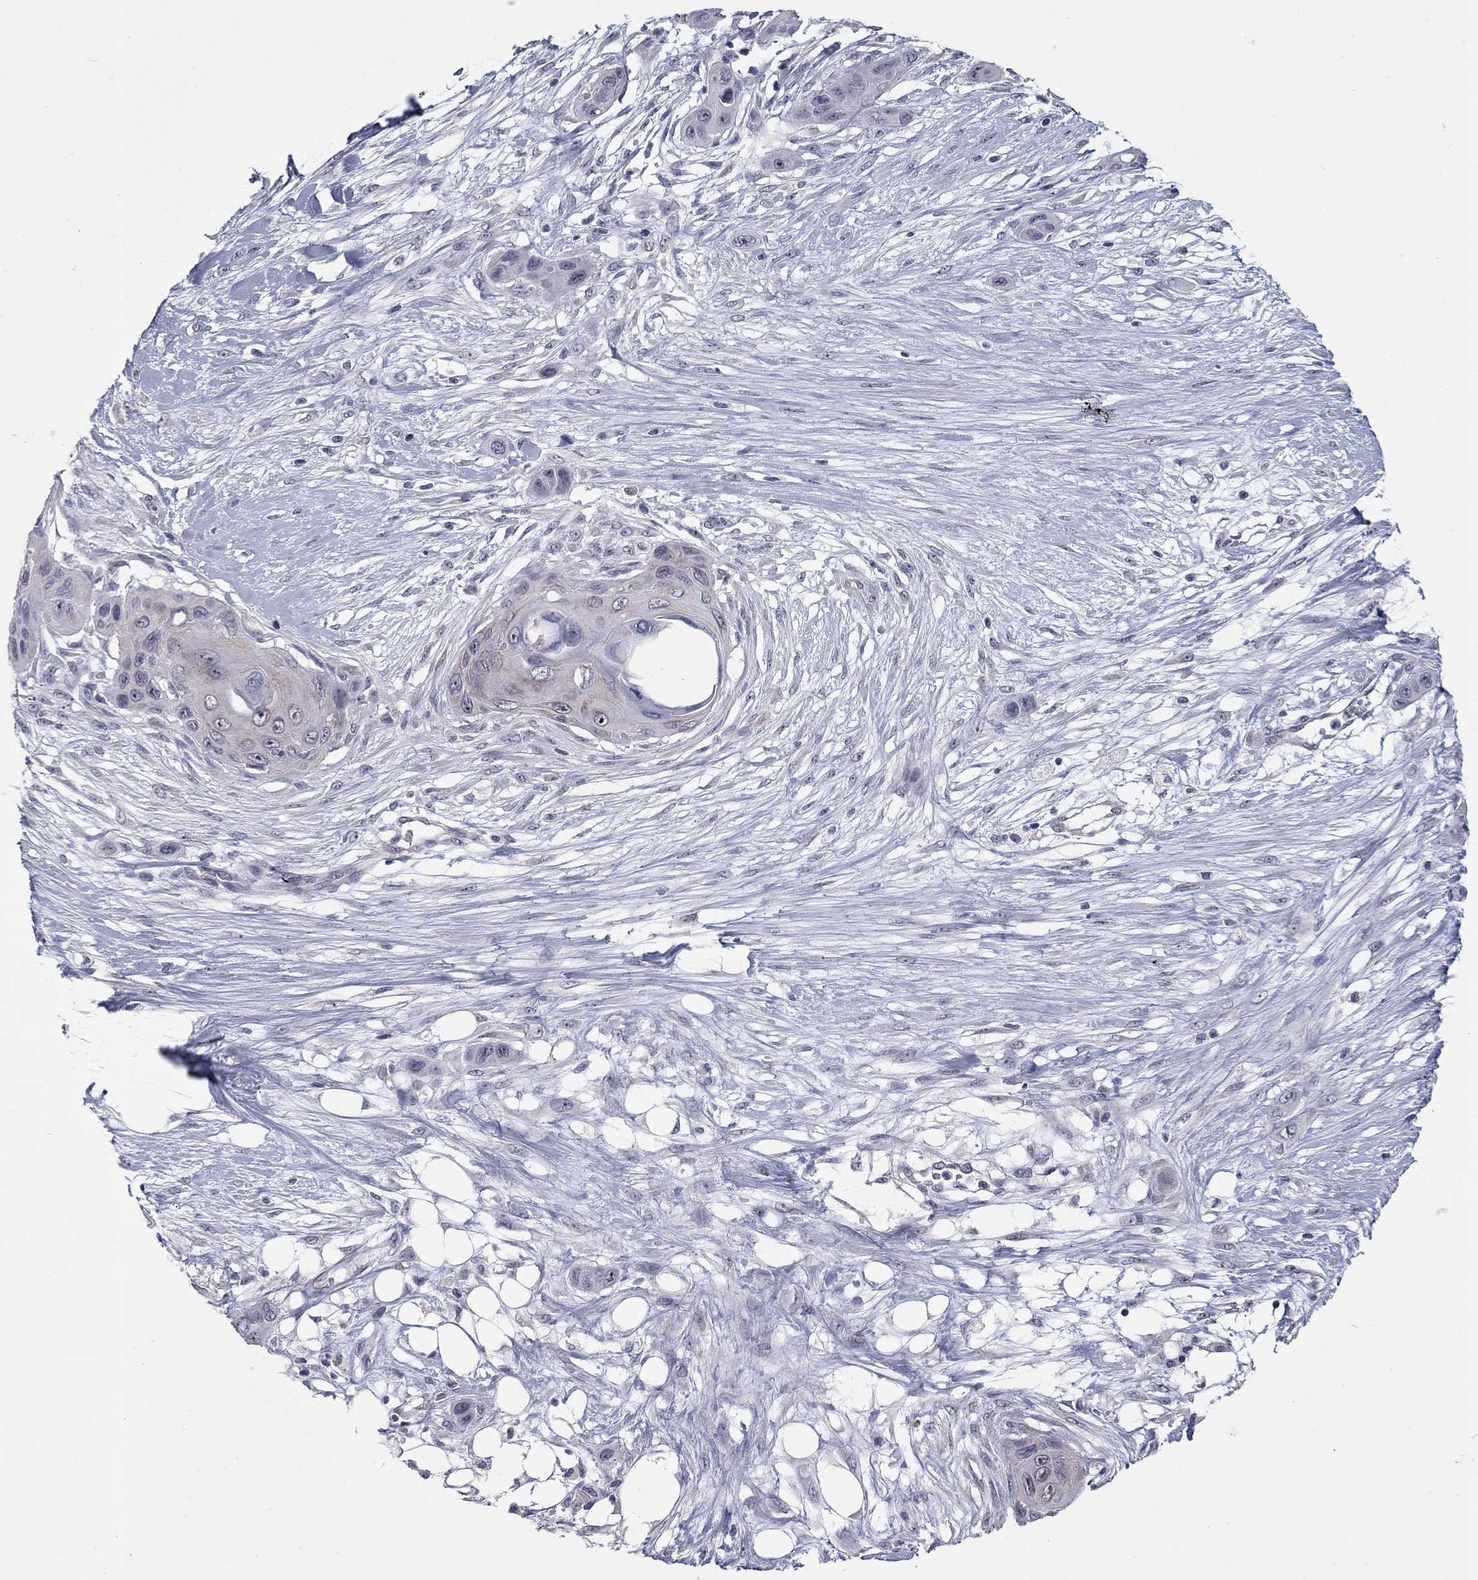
{"staining": {"intensity": "negative", "quantity": "none", "location": "none"}, "tissue": "skin cancer", "cell_type": "Tumor cells", "image_type": "cancer", "snomed": [{"axis": "morphology", "description": "Squamous cell carcinoma, NOS"}, {"axis": "topography", "description": "Skin"}], "caption": "Immunohistochemical staining of skin squamous cell carcinoma displays no significant positivity in tumor cells.", "gene": "SHOC2", "patient": {"sex": "male", "age": 79}}